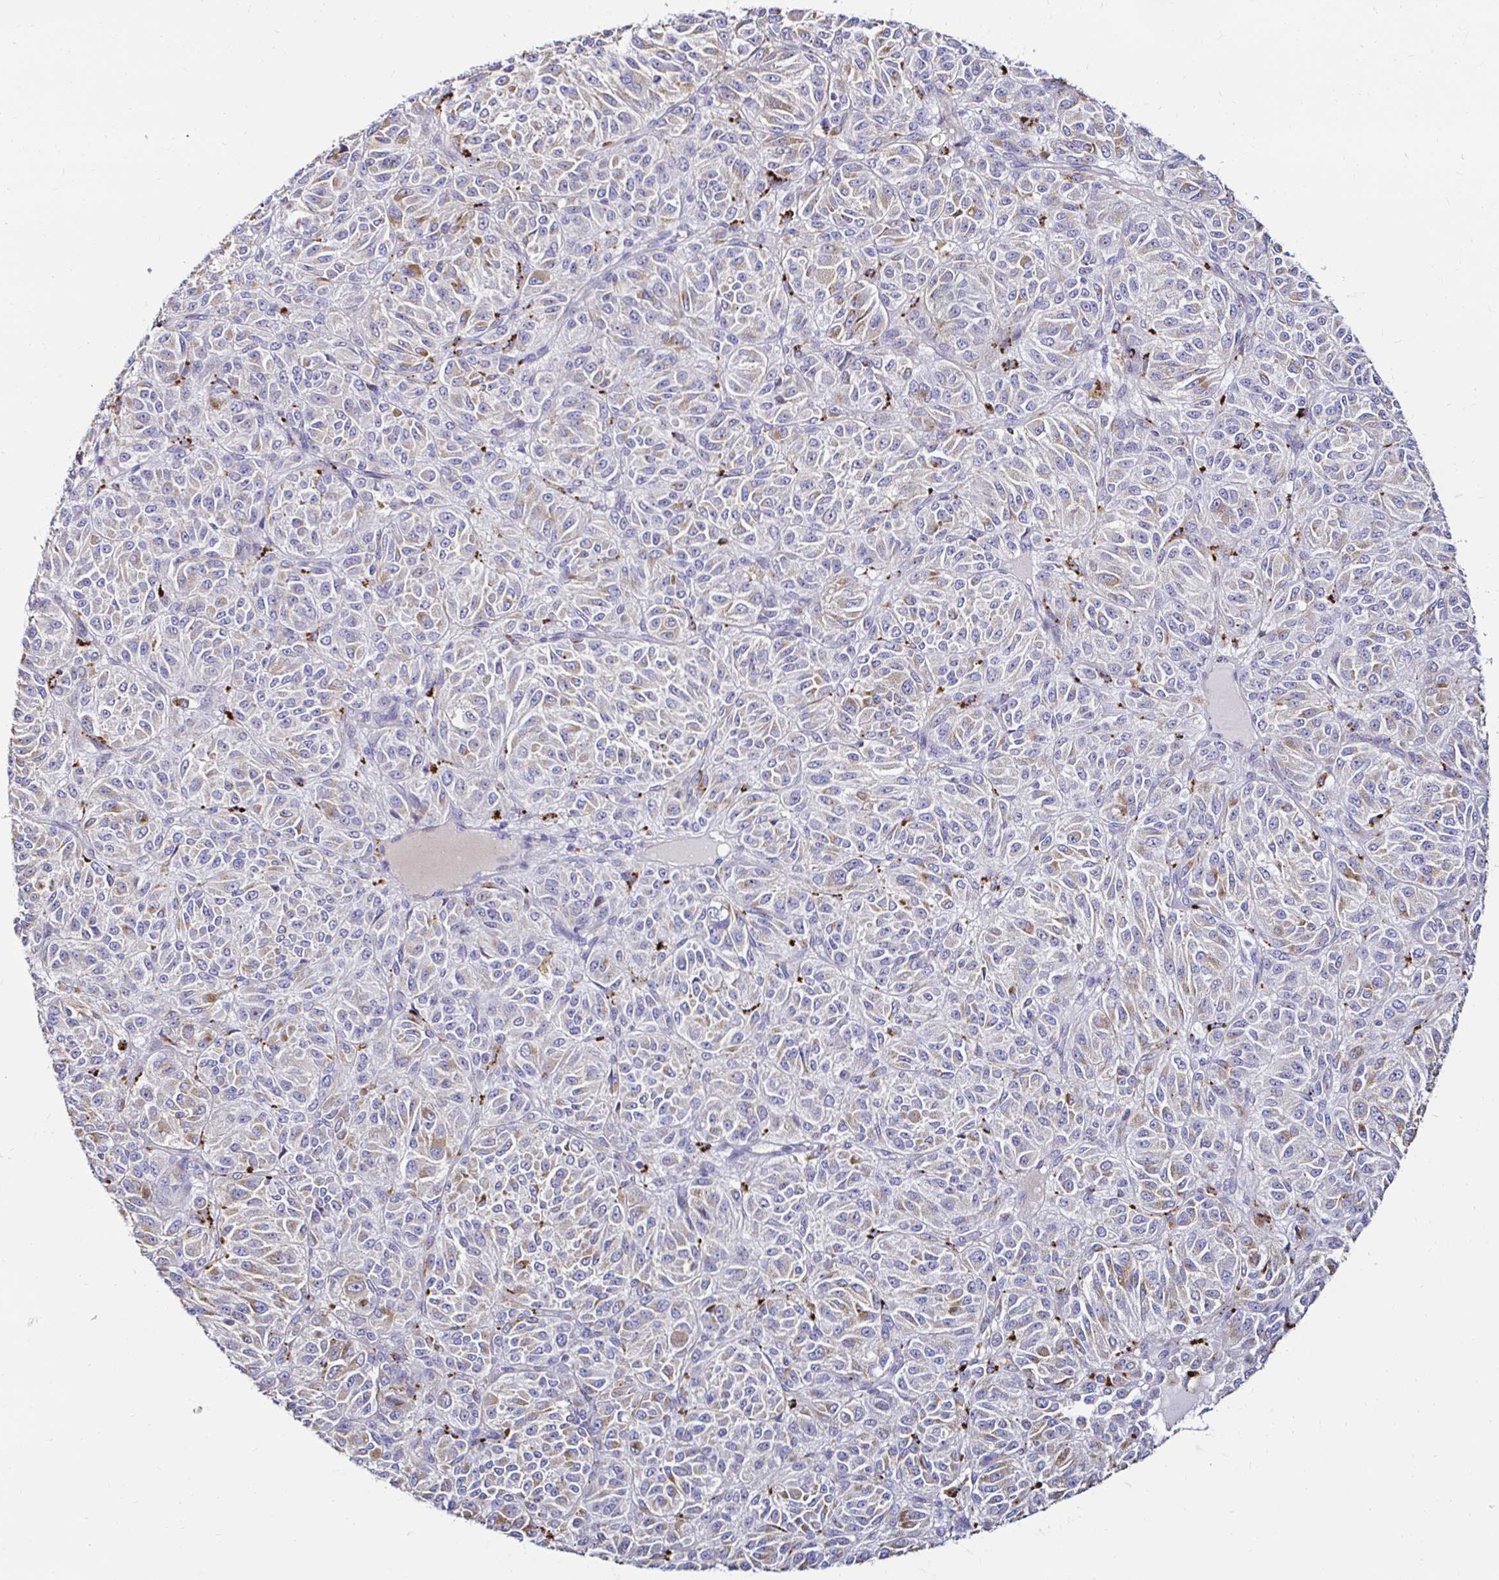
{"staining": {"intensity": "weak", "quantity": "<25%", "location": "cytoplasmic/membranous"}, "tissue": "melanoma", "cell_type": "Tumor cells", "image_type": "cancer", "snomed": [{"axis": "morphology", "description": "Malignant melanoma, Metastatic site"}, {"axis": "topography", "description": "Brain"}], "caption": "A histopathology image of human melanoma is negative for staining in tumor cells.", "gene": "GALNS", "patient": {"sex": "female", "age": 56}}